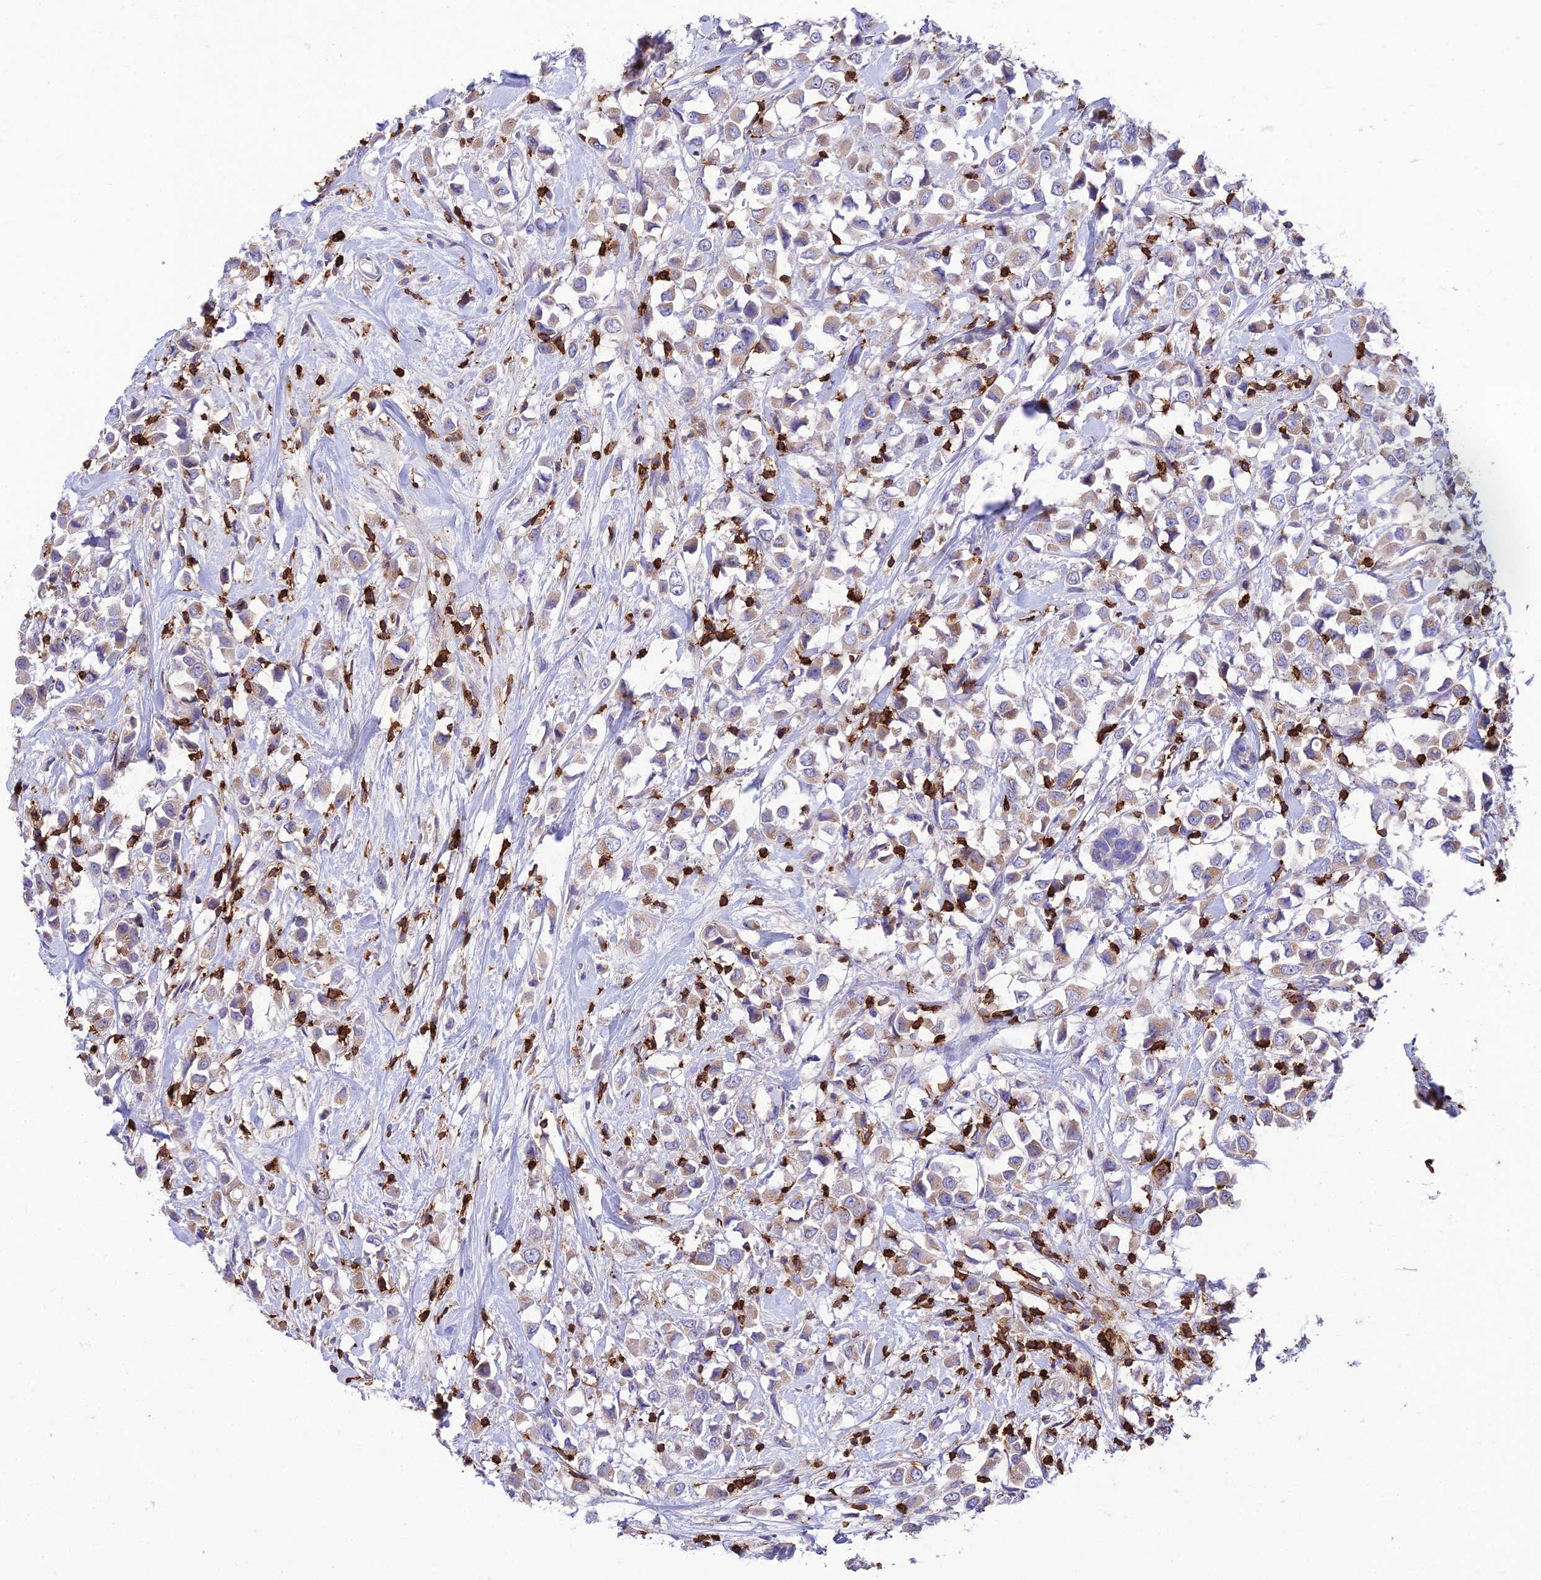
{"staining": {"intensity": "weak", "quantity": "25%-75%", "location": "cytoplasmic/membranous"}, "tissue": "breast cancer", "cell_type": "Tumor cells", "image_type": "cancer", "snomed": [{"axis": "morphology", "description": "Duct carcinoma"}, {"axis": "topography", "description": "Breast"}], "caption": "Immunohistochemical staining of human breast invasive ductal carcinoma exhibits low levels of weak cytoplasmic/membranous expression in approximately 25%-75% of tumor cells.", "gene": "PTPRCAP", "patient": {"sex": "female", "age": 61}}